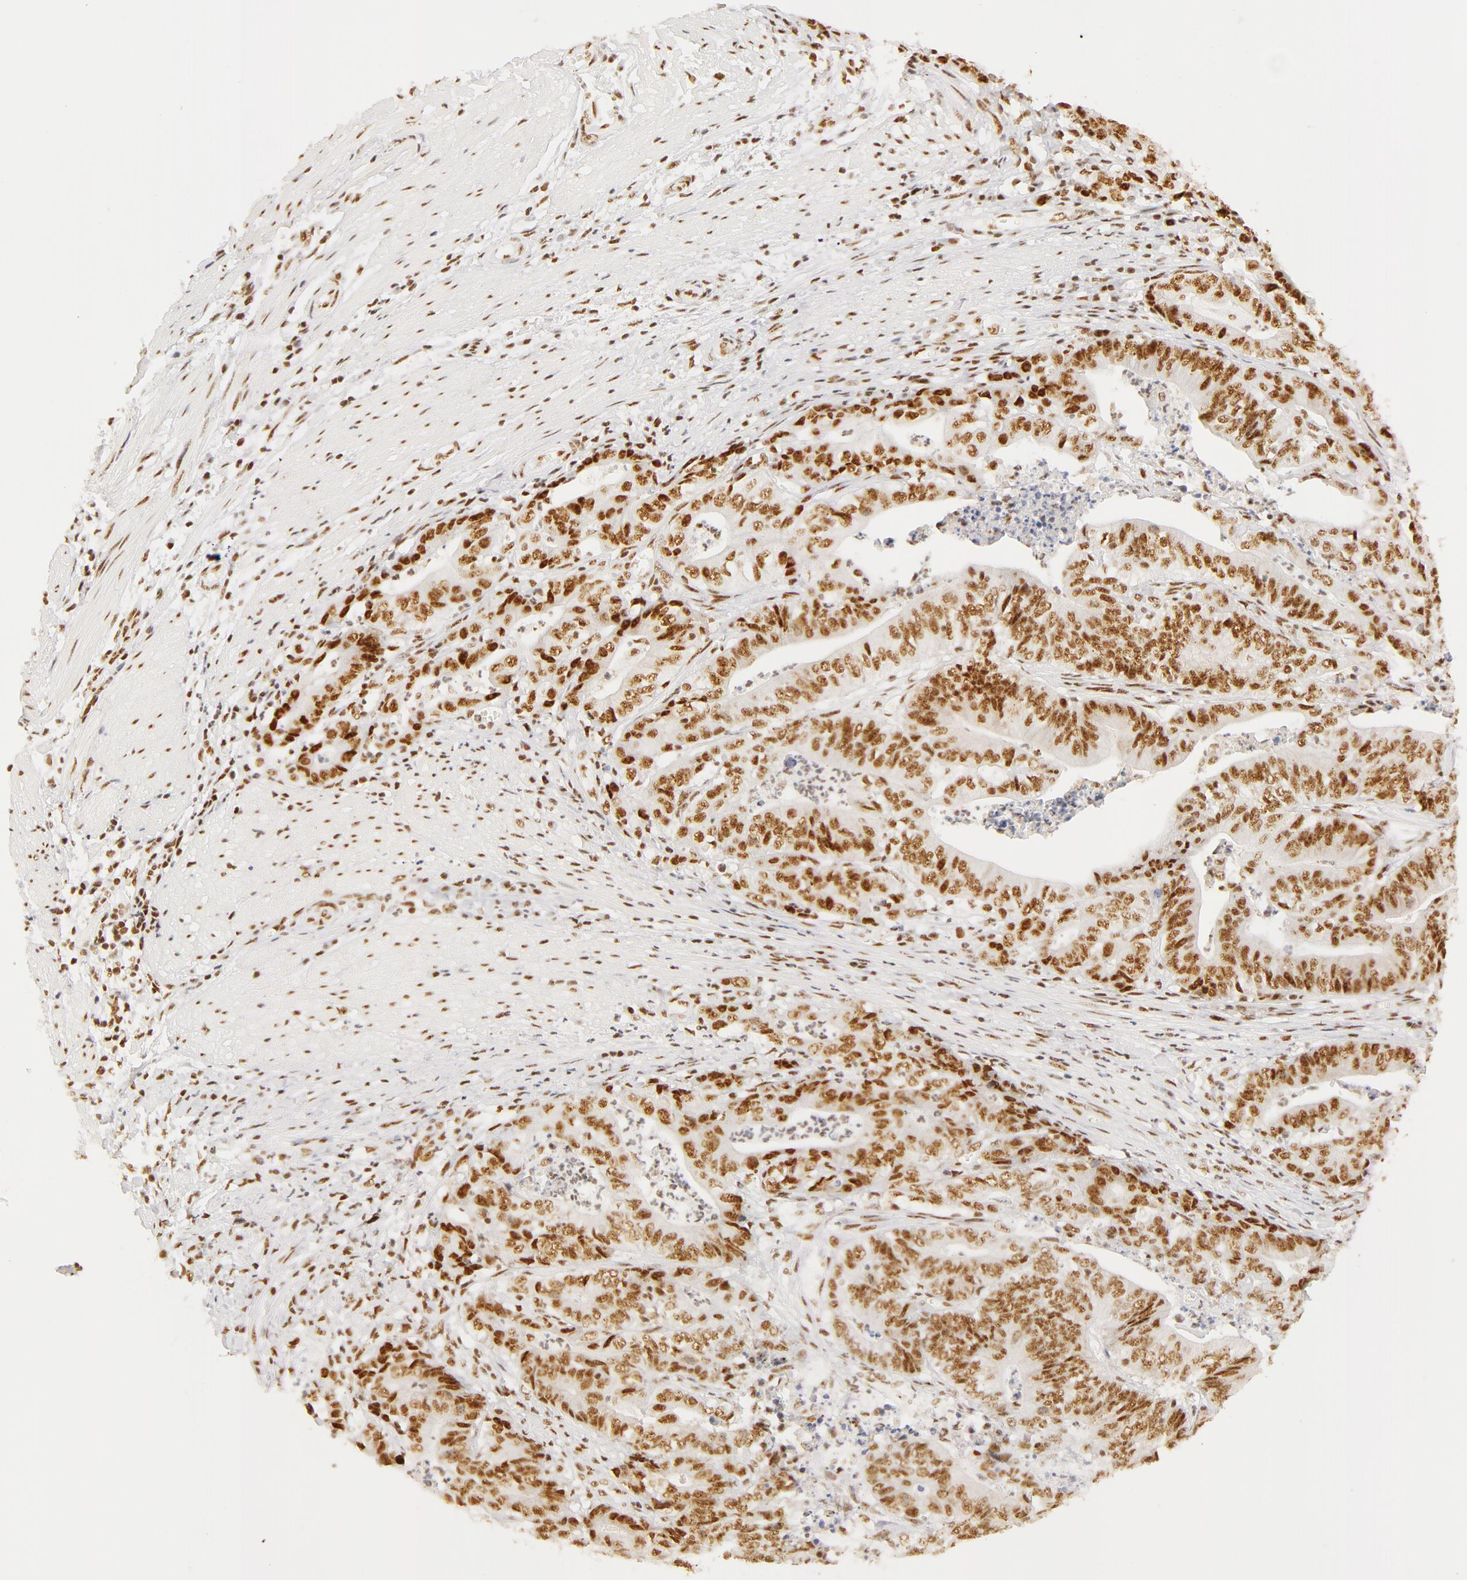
{"staining": {"intensity": "moderate", "quantity": ">75%", "location": "nuclear"}, "tissue": "stomach cancer", "cell_type": "Tumor cells", "image_type": "cancer", "snomed": [{"axis": "morphology", "description": "Adenocarcinoma, NOS"}, {"axis": "topography", "description": "Stomach, lower"}], "caption": "Approximately >75% of tumor cells in adenocarcinoma (stomach) display moderate nuclear protein positivity as visualized by brown immunohistochemical staining.", "gene": "RBM39", "patient": {"sex": "female", "age": 86}}